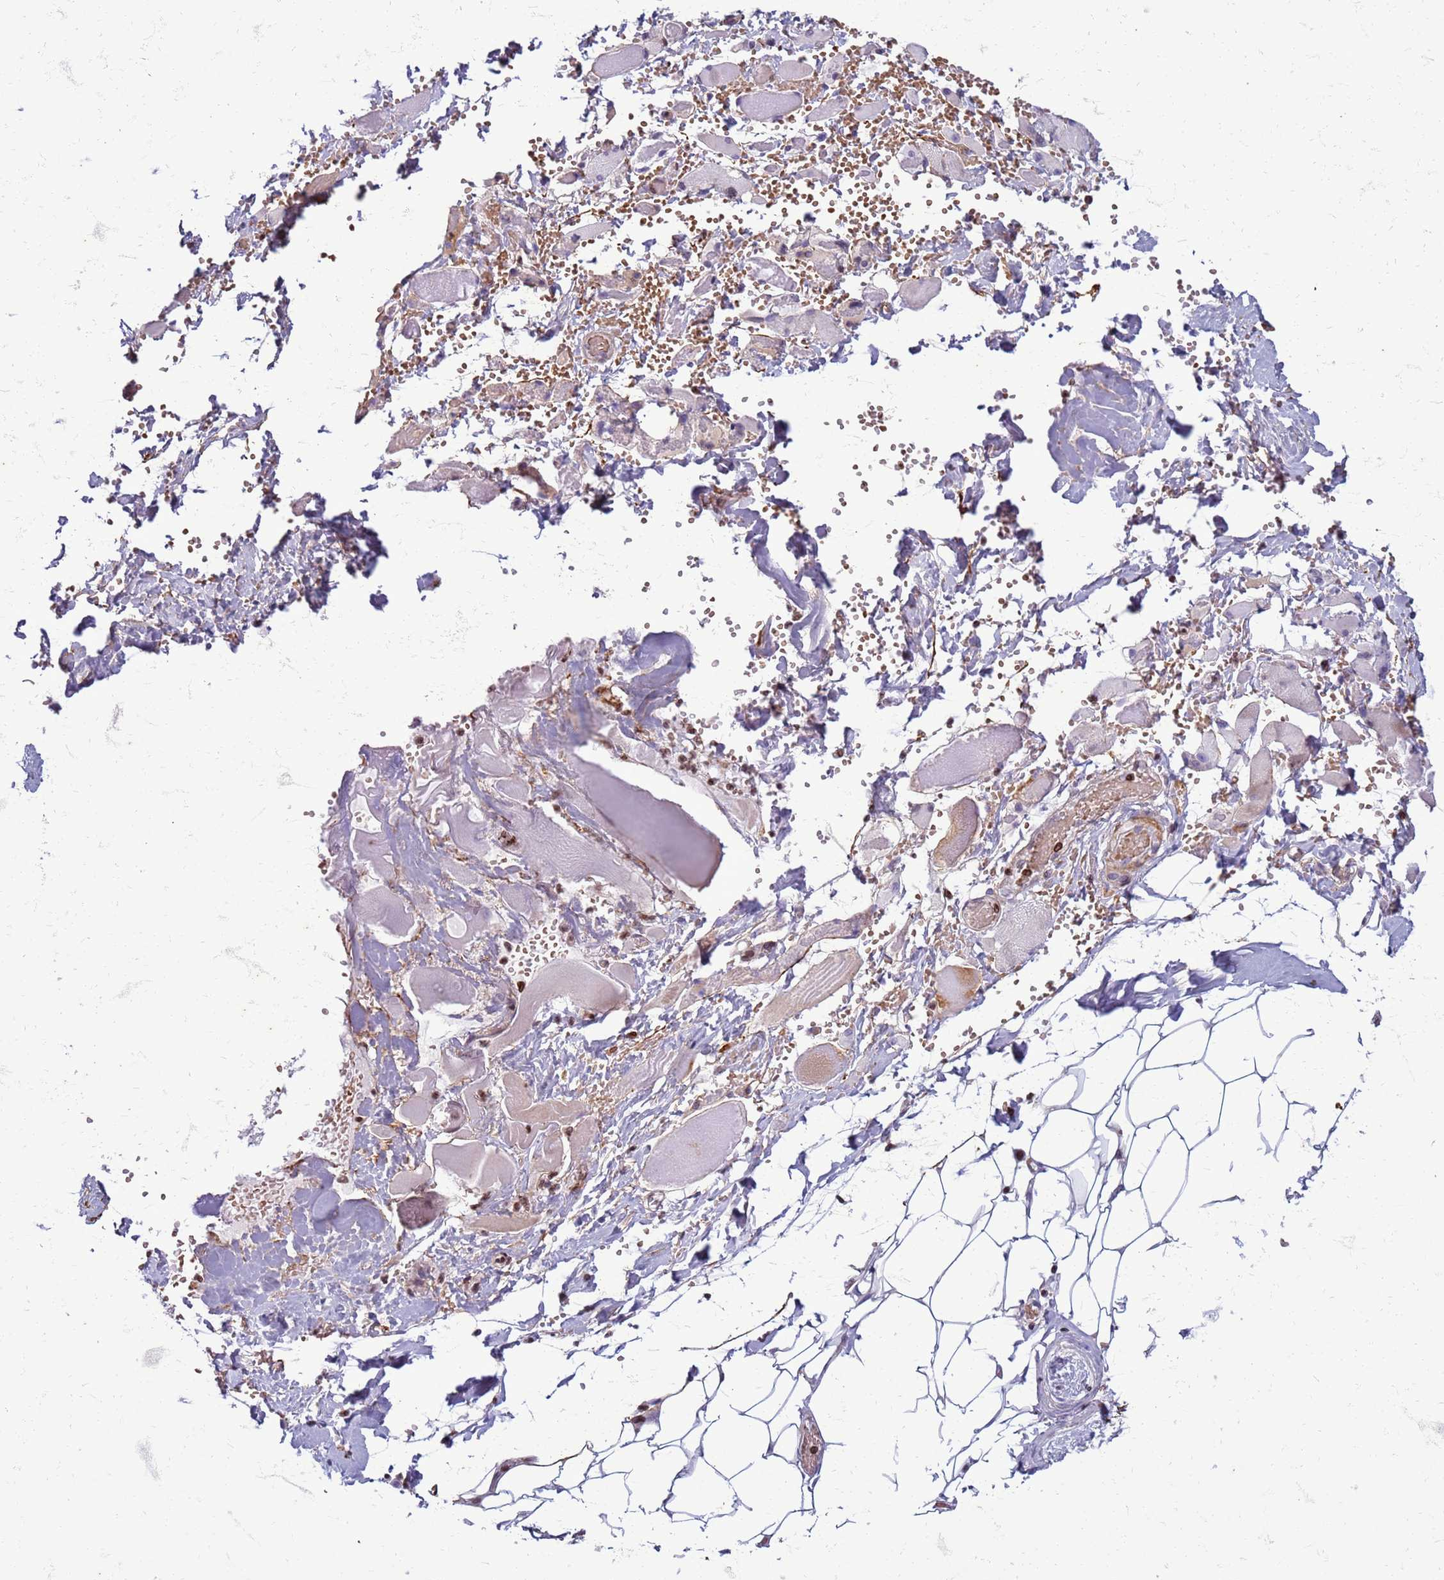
{"staining": {"intensity": "weak", "quantity": "<25%", "location": "cytoplasmic/membranous"}, "tissue": "skeletal muscle", "cell_type": "Myocytes", "image_type": "normal", "snomed": [{"axis": "morphology", "description": "Normal tissue, NOS"}, {"axis": "morphology", "description": "Basal cell carcinoma"}, {"axis": "topography", "description": "Skeletal muscle"}], "caption": "The image exhibits no staining of myocytes in benign skeletal muscle. (DAB (3,3'-diaminobenzidine) IHC visualized using brightfield microscopy, high magnification).", "gene": "METTL25B", "patient": {"sex": "female", "age": 64}}